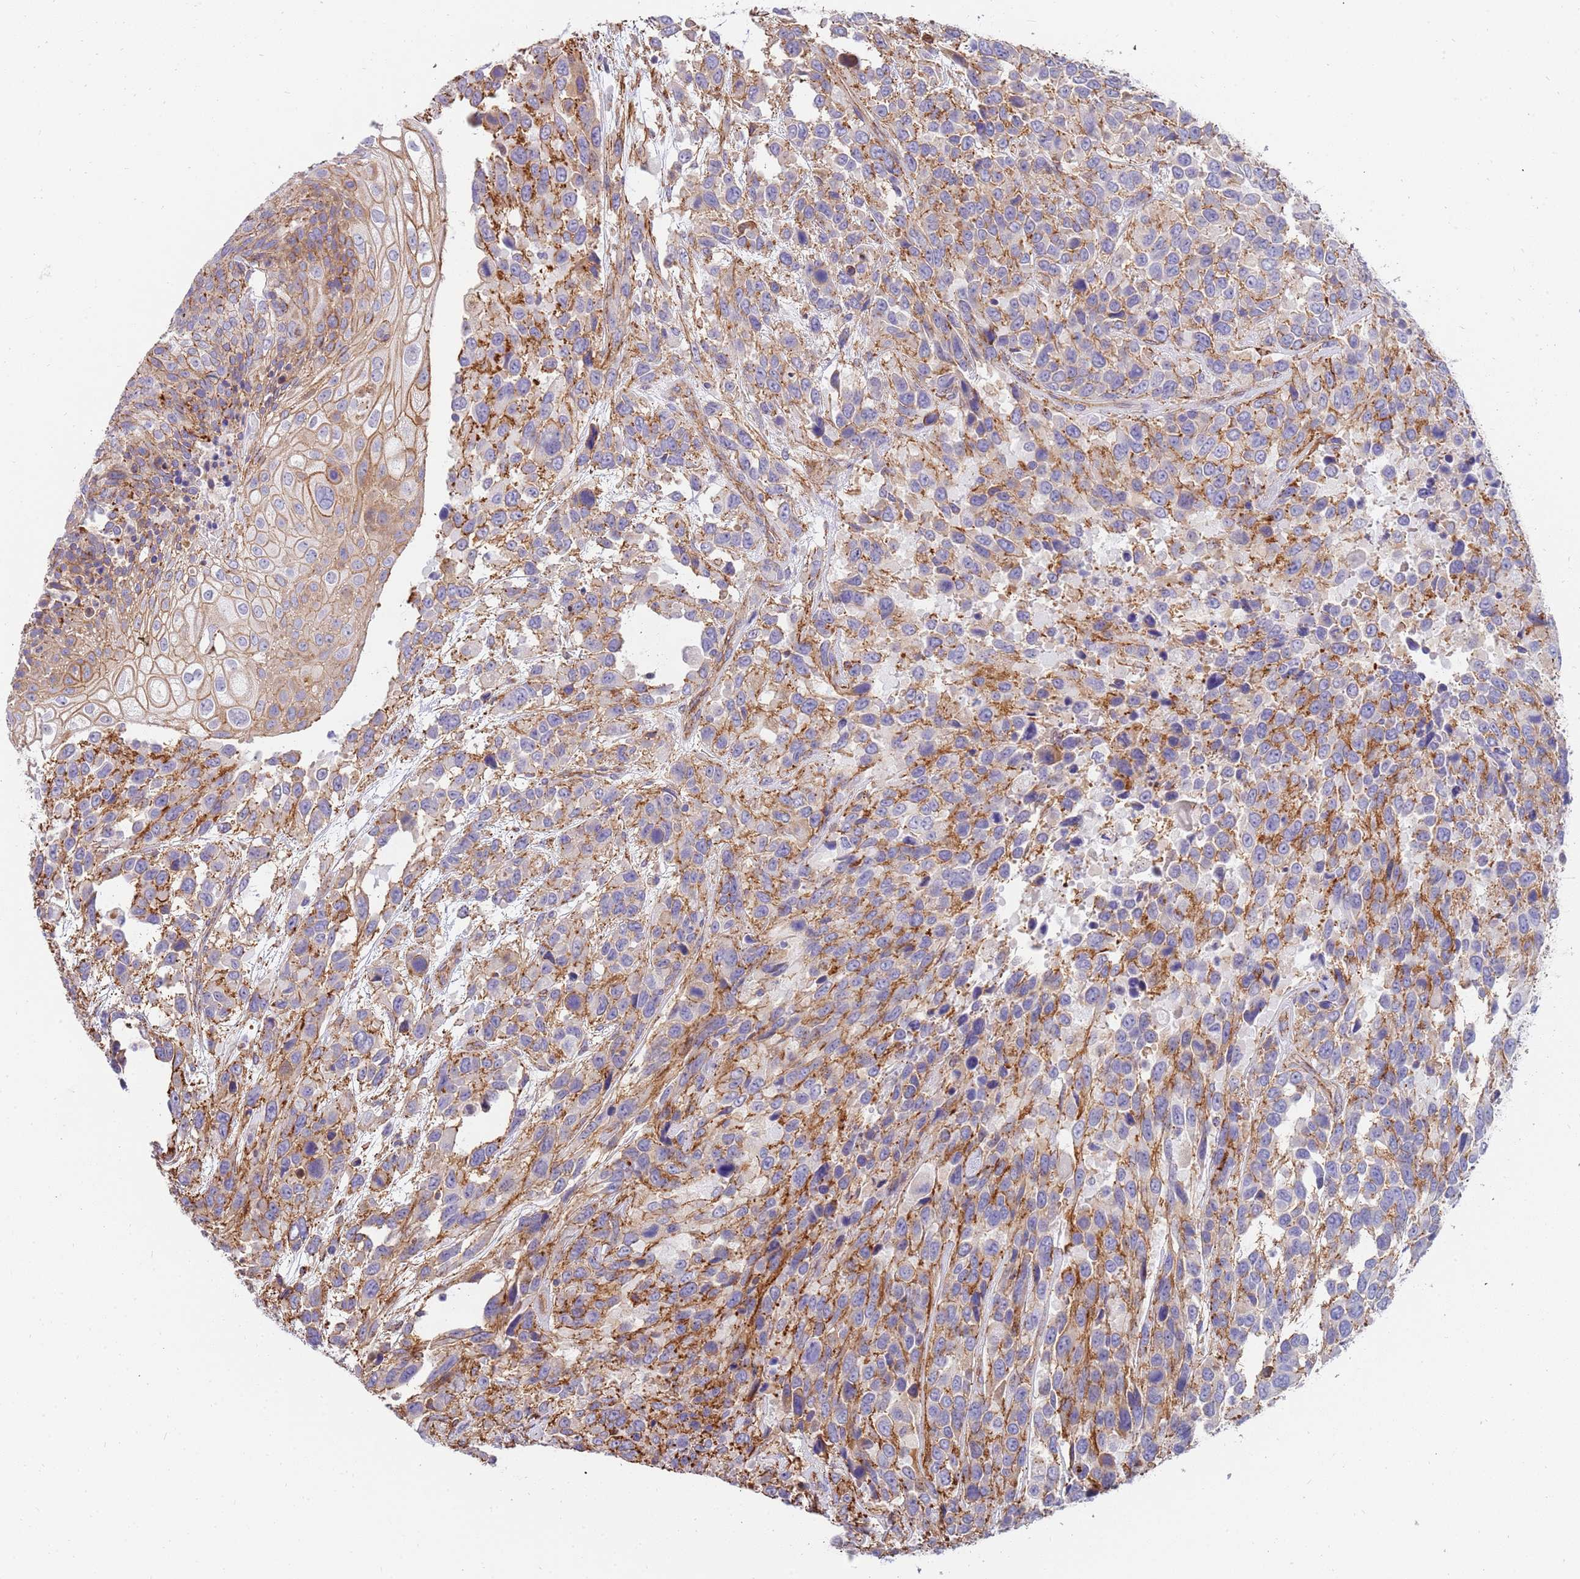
{"staining": {"intensity": "weak", "quantity": "25%-75%", "location": "cytoplasmic/membranous"}, "tissue": "urothelial cancer", "cell_type": "Tumor cells", "image_type": "cancer", "snomed": [{"axis": "morphology", "description": "Urothelial carcinoma, High grade"}, {"axis": "topography", "description": "Urinary bladder"}], "caption": "Urothelial cancer stained for a protein (brown) exhibits weak cytoplasmic/membranous positive expression in approximately 25%-75% of tumor cells.", "gene": "GFRAL", "patient": {"sex": "female", "age": 70}}